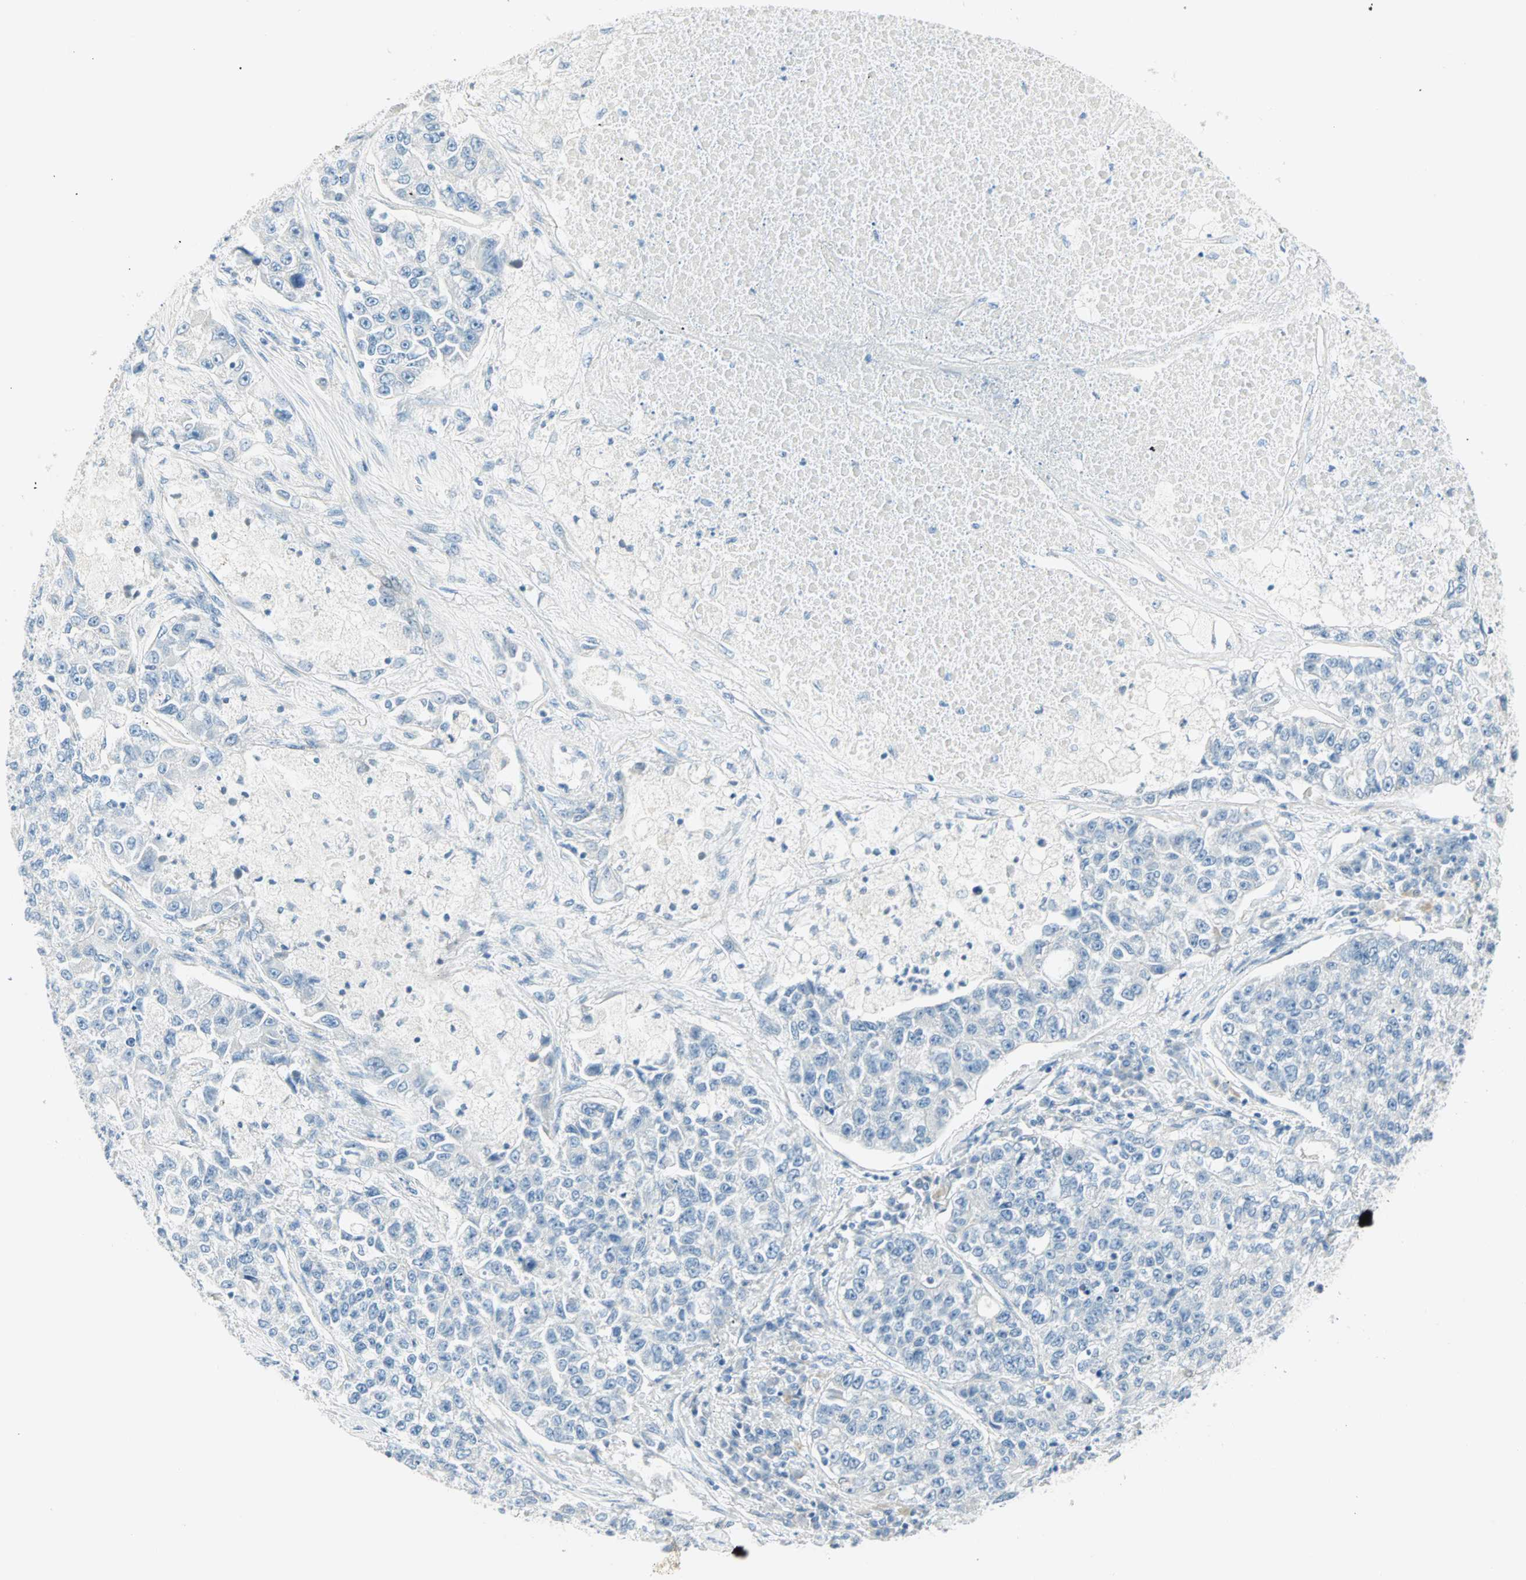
{"staining": {"intensity": "negative", "quantity": "none", "location": "none"}, "tissue": "lung cancer", "cell_type": "Tumor cells", "image_type": "cancer", "snomed": [{"axis": "morphology", "description": "Adenocarcinoma, NOS"}, {"axis": "topography", "description": "Lung"}], "caption": "The photomicrograph exhibits no staining of tumor cells in adenocarcinoma (lung). (DAB immunohistochemistry (IHC) visualized using brightfield microscopy, high magnification).", "gene": "SULT1C2", "patient": {"sex": "male", "age": 49}}